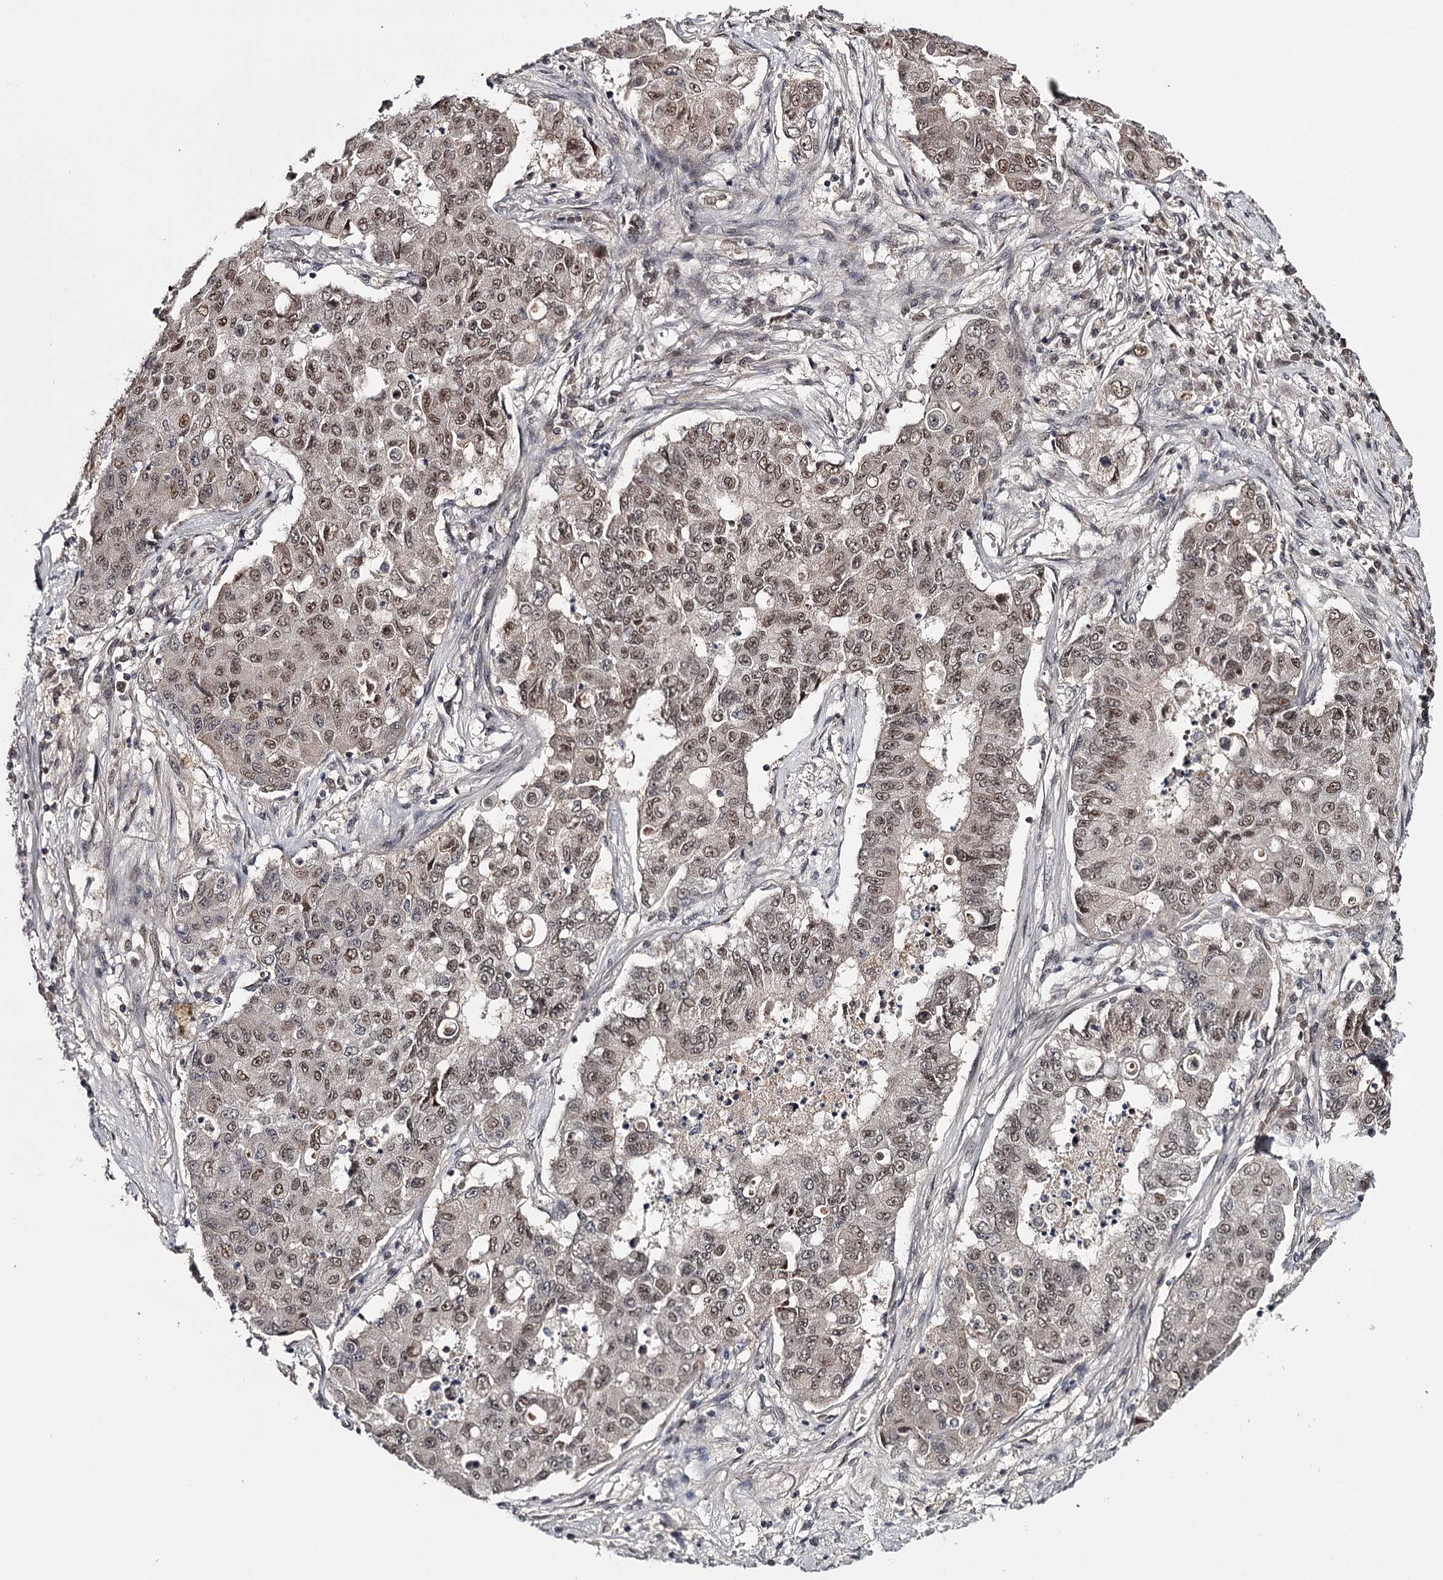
{"staining": {"intensity": "moderate", "quantity": ">75%", "location": "nuclear"}, "tissue": "lung cancer", "cell_type": "Tumor cells", "image_type": "cancer", "snomed": [{"axis": "morphology", "description": "Squamous cell carcinoma, NOS"}, {"axis": "topography", "description": "Lung"}], "caption": "Tumor cells reveal moderate nuclear expression in about >75% of cells in squamous cell carcinoma (lung).", "gene": "TTC33", "patient": {"sex": "male", "age": 74}}